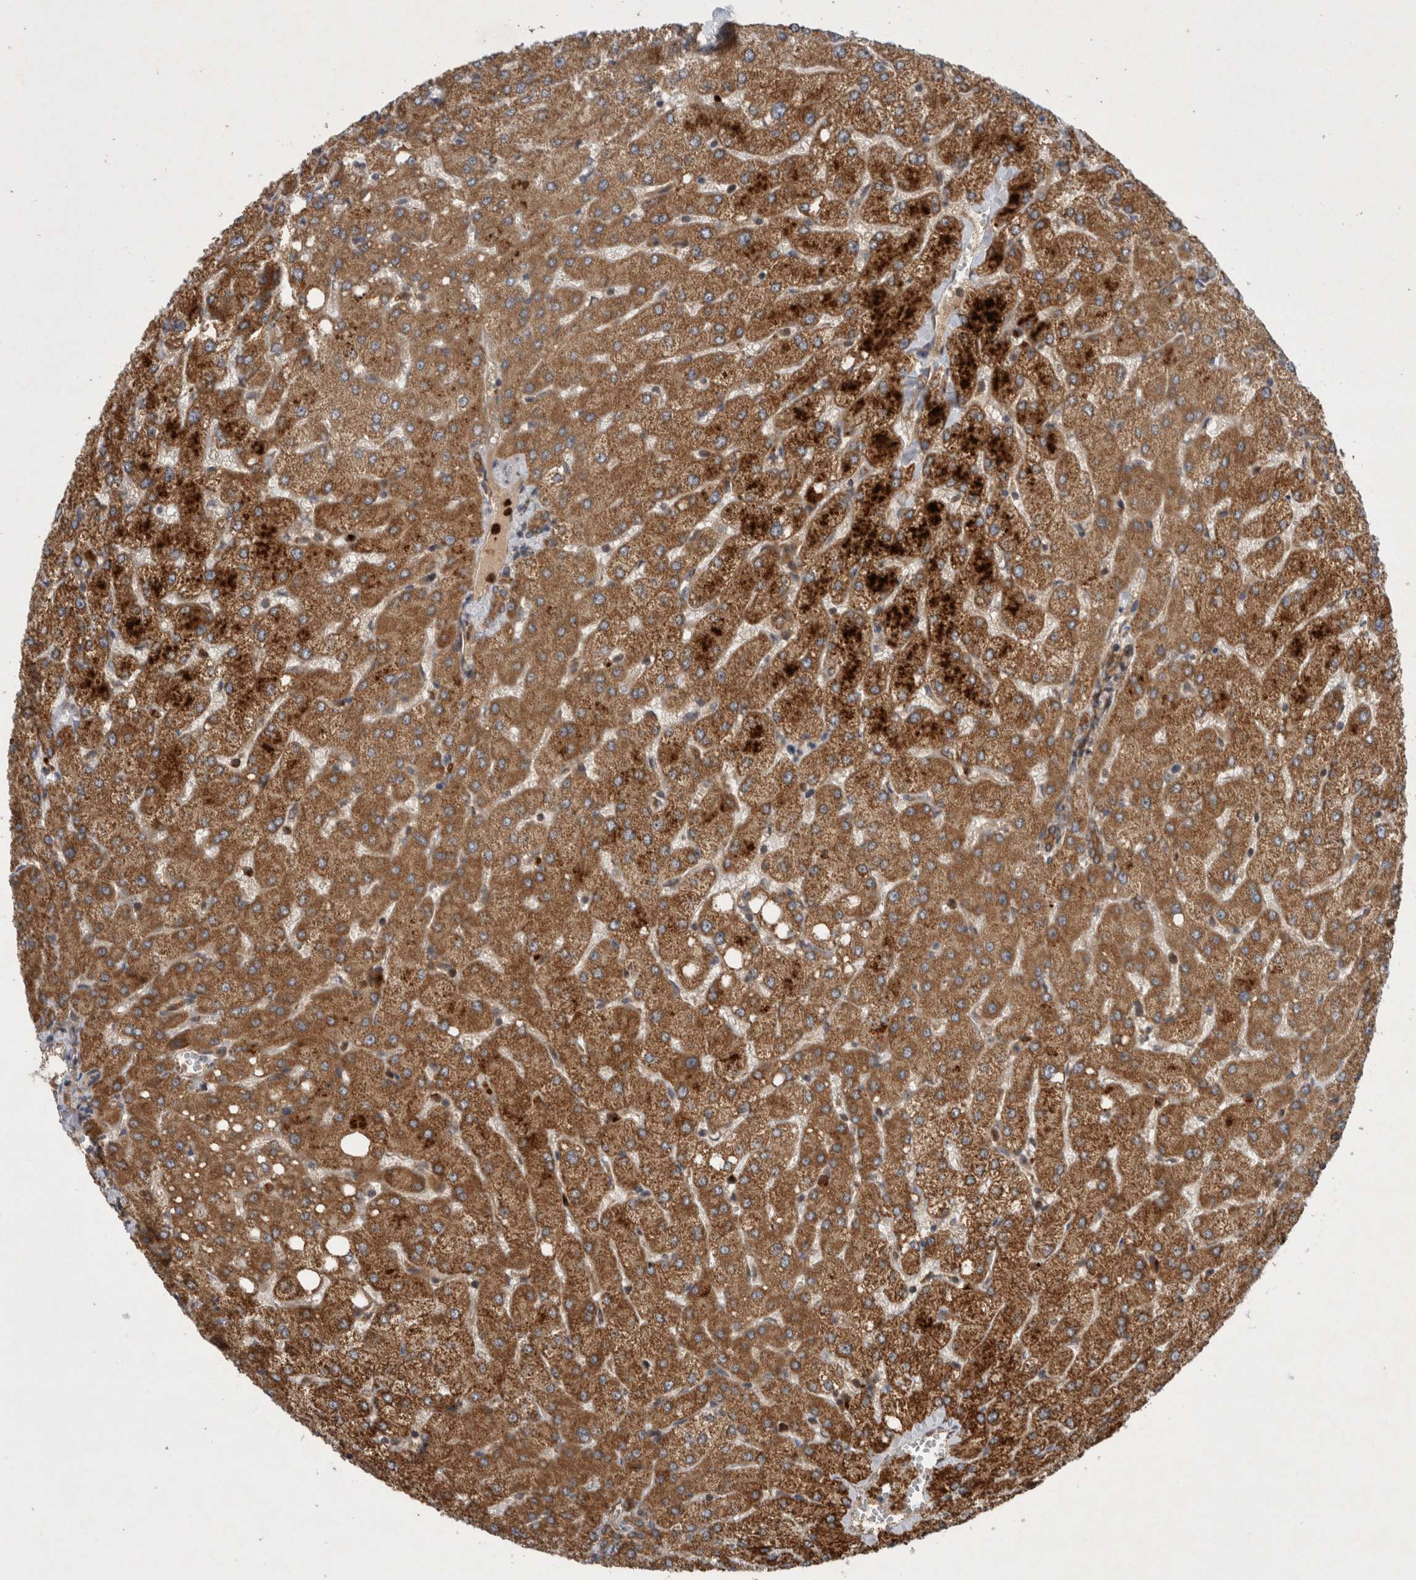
{"staining": {"intensity": "moderate", "quantity": ">75%", "location": "cytoplasmic/membranous"}, "tissue": "liver", "cell_type": "Cholangiocytes", "image_type": "normal", "snomed": [{"axis": "morphology", "description": "Normal tissue, NOS"}, {"axis": "topography", "description": "Liver"}], "caption": "DAB (3,3'-diaminobenzidine) immunohistochemical staining of unremarkable liver displays moderate cytoplasmic/membranous protein expression in about >75% of cholangiocytes.", "gene": "PDCD2", "patient": {"sex": "female", "age": 54}}